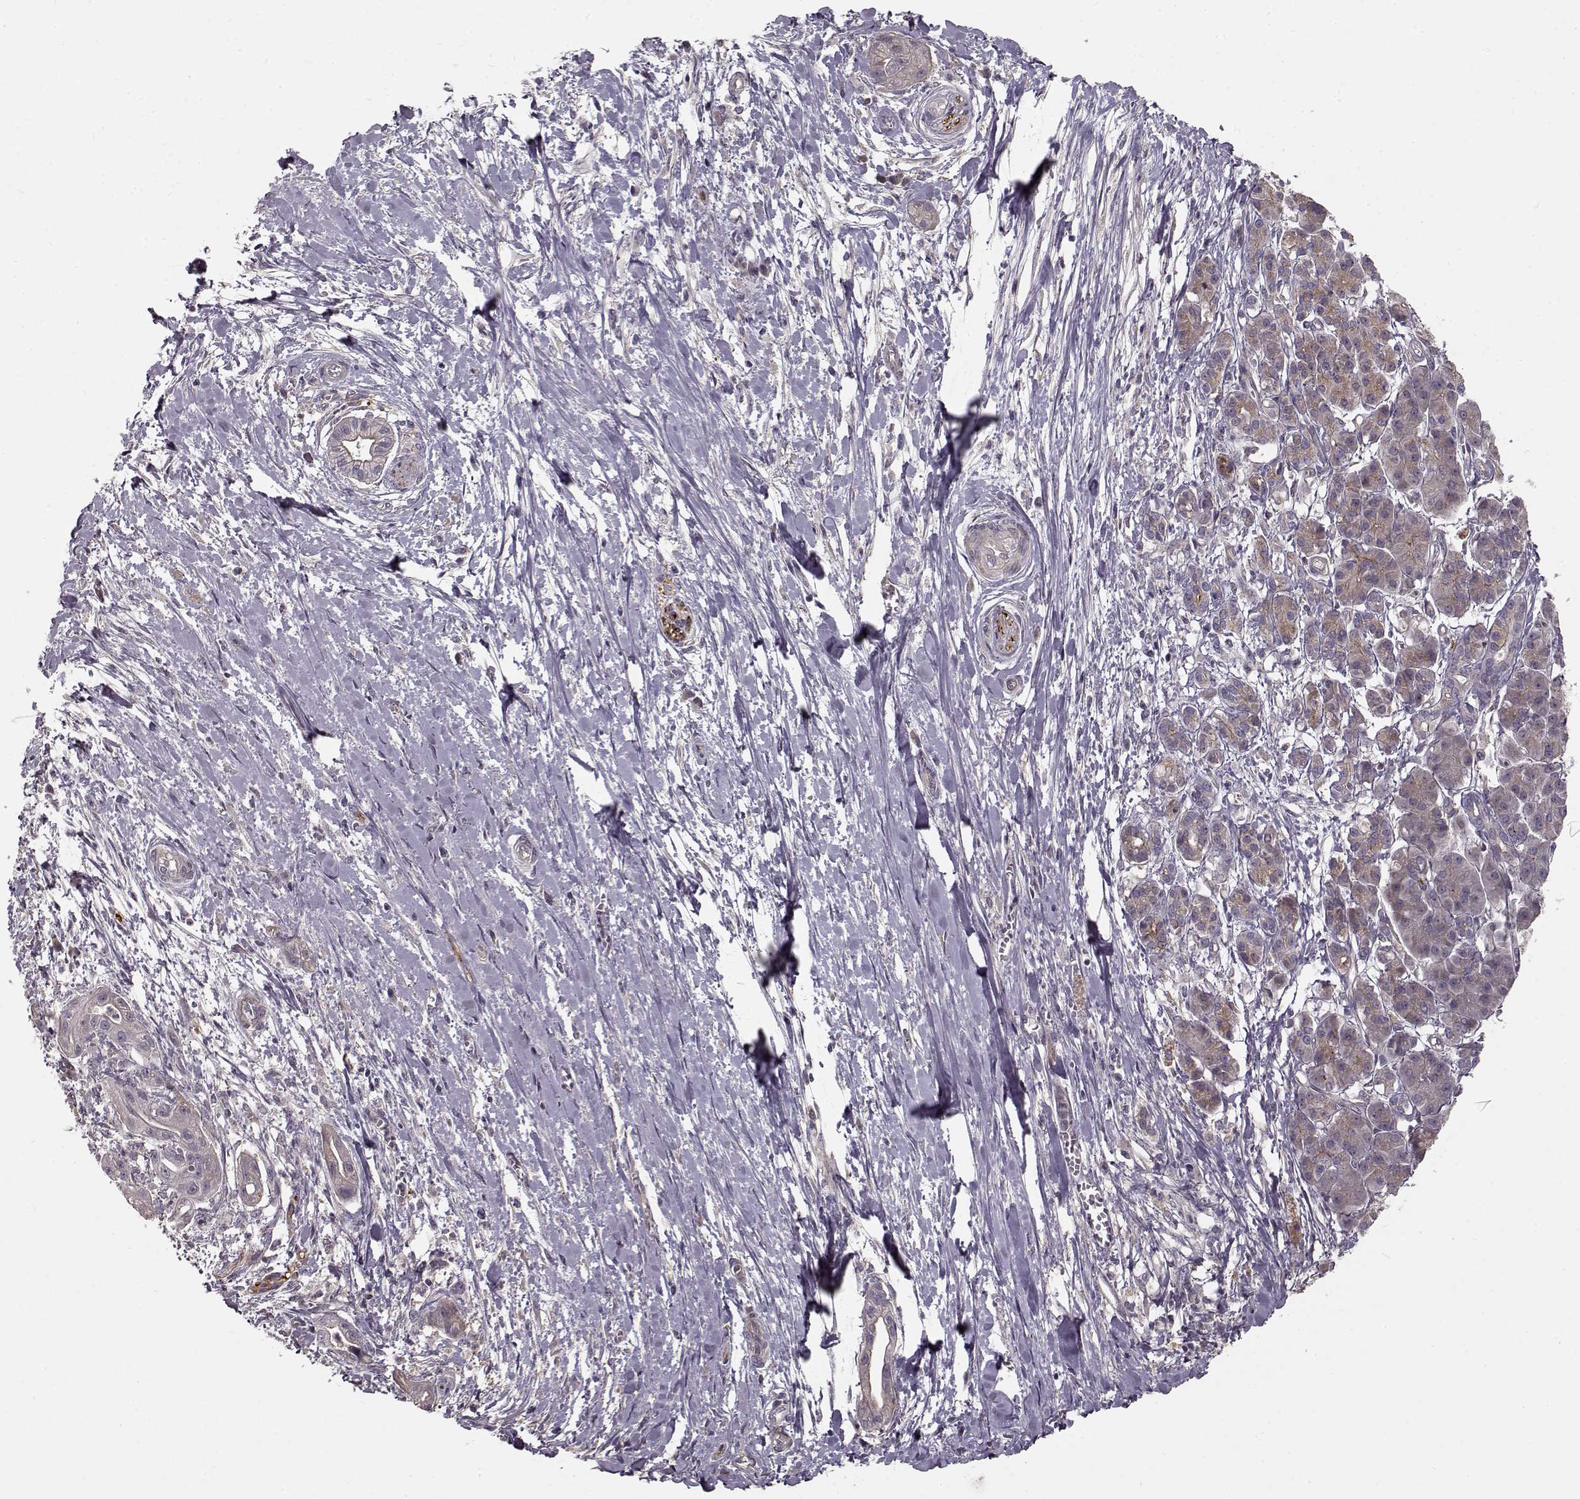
{"staining": {"intensity": "weak", "quantity": "<25%", "location": "cytoplasmic/membranous"}, "tissue": "pancreatic cancer", "cell_type": "Tumor cells", "image_type": "cancer", "snomed": [{"axis": "morphology", "description": "Normal tissue, NOS"}, {"axis": "morphology", "description": "Adenocarcinoma, NOS"}, {"axis": "topography", "description": "Lymph node"}, {"axis": "topography", "description": "Pancreas"}], "caption": "Adenocarcinoma (pancreatic) stained for a protein using IHC shows no staining tumor cells.", "gene": "MTR", "patient": {"sex": "female", "age": 58}}